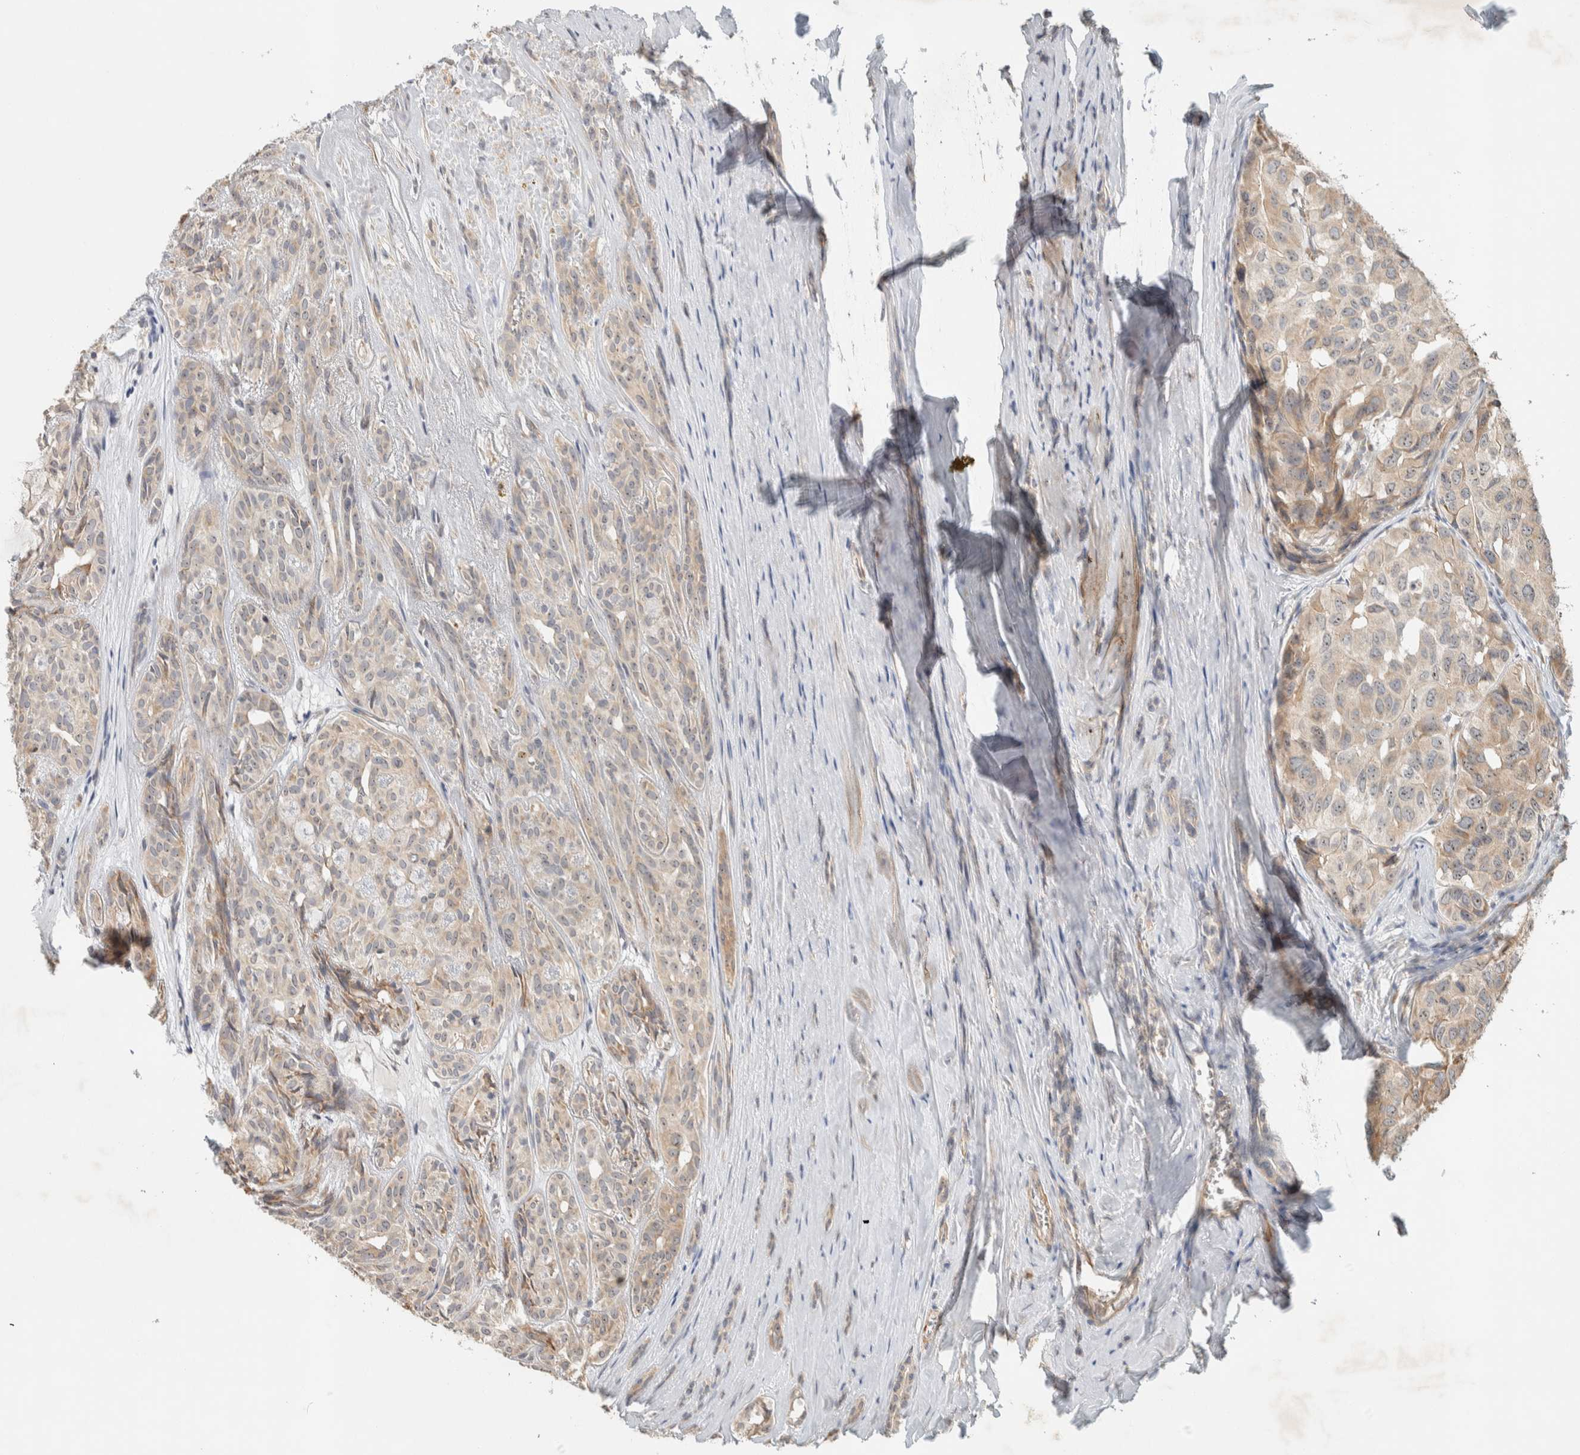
{"staining": {"intensity": "weak", "quantity": "25%-75%", "location": "cytoplasmic/membranous,nuclear"}, "tissue": "head and neck cancer", "cell_type": "Tumor cells", "image_type": "cancer", "snomed": [{"axis": "morphology", "description": "Adenocarcinoma, NOS"}, {"axis": "topography", "description": "Salivary gland, NOS"}, {"axis": "topography", "description": "Head-Neck"}], "caption": "Immunohistochemistry photomicrograph of neoplastic tissue: human head and neck cancer stained using immunohistochemistry (IHC) reveals low levels of weak protein expression localized specifically in the cytoplasmic/membranous and nuclear of tumor cells, appearing as a cytoplasmic/membranous and nuclear brown color.", "gene": "KLHL40", "patient": {"sex": "female", "age": 76}}